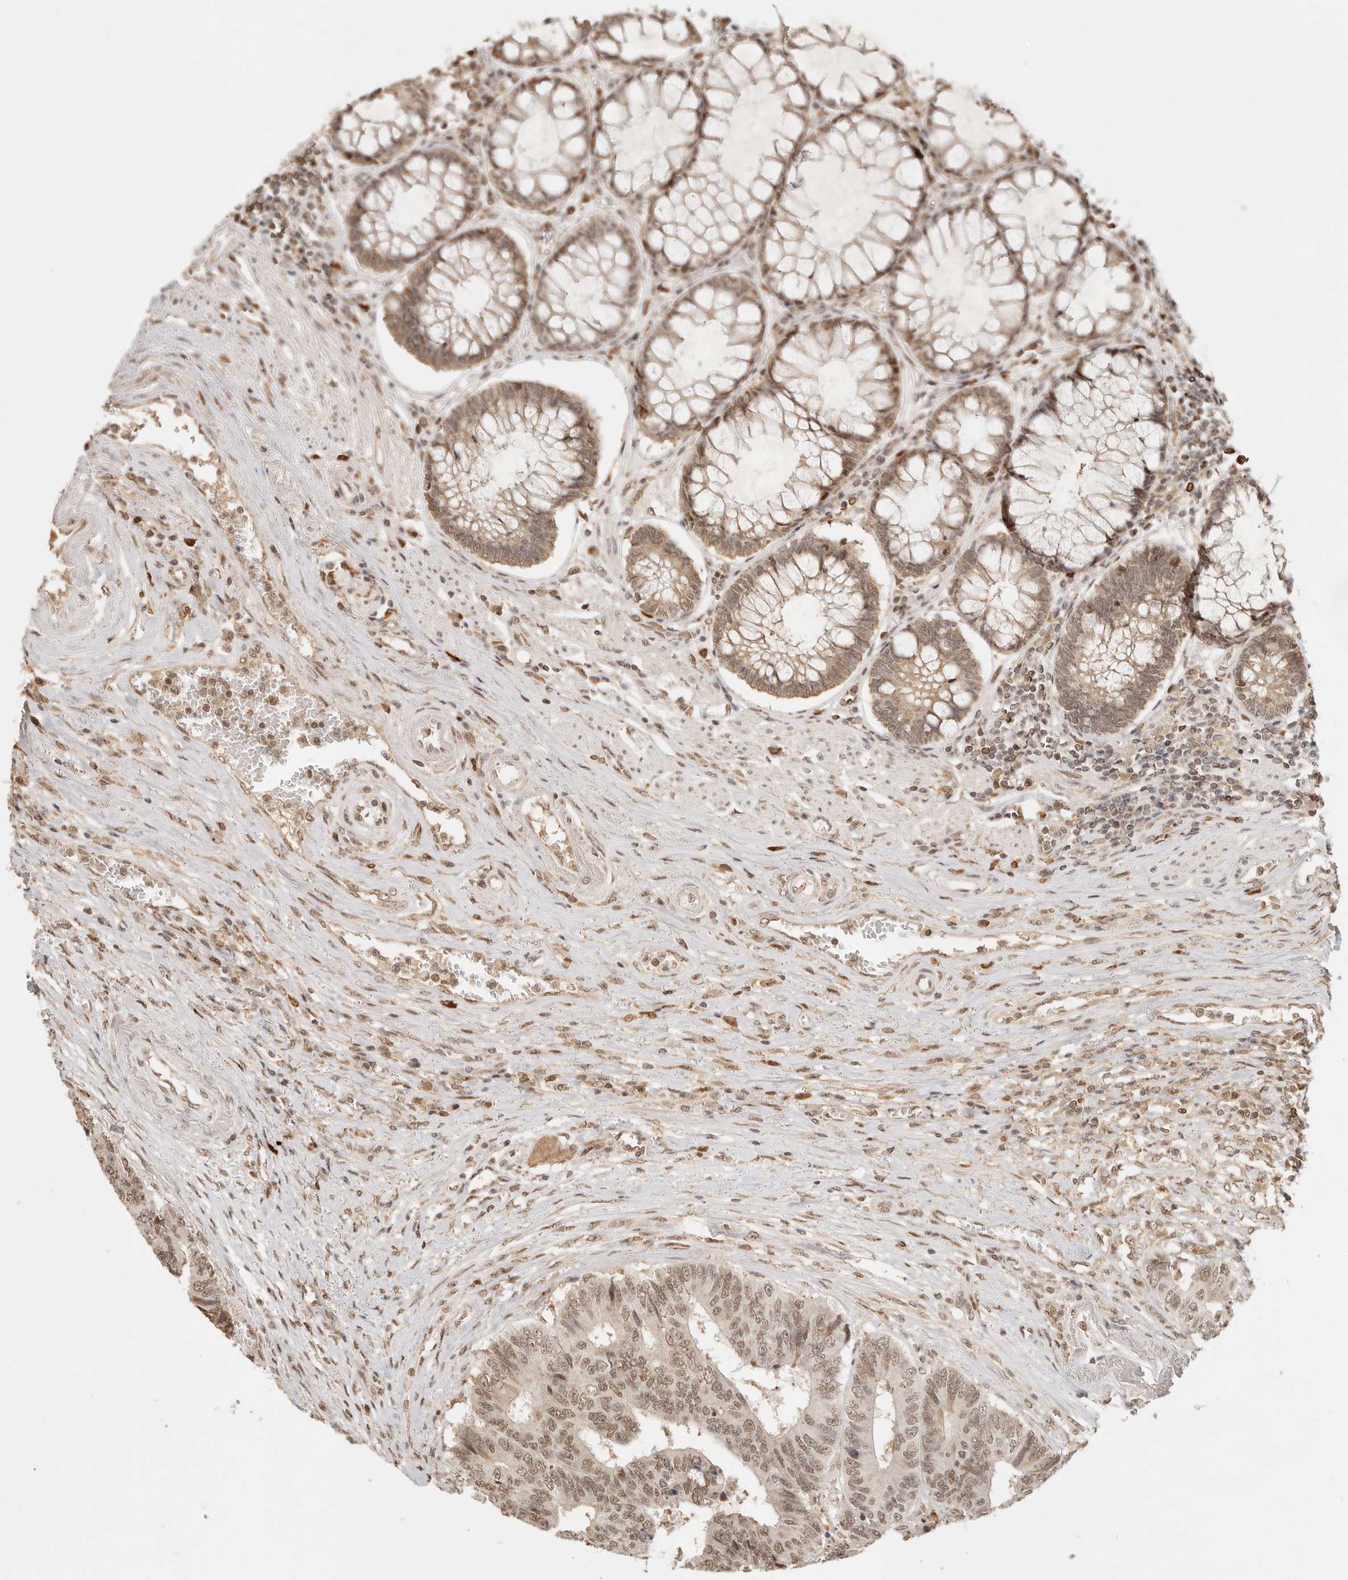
{"staining": {"intensity": "moderate", "quantity": ">75%", "location": "nuclear"}, "tissue": "colorectal cancer", "cell_type": "Tumor cells", "image_type": "cancer", "snomed": [{"axis": "morphology", "description": "Adenocarcinoma, NOS"}, {"axis": "topography", "description": "Rectum"}], "caption": "The immunohistochemical stain labels moderate nuclear expression in tumor cells of adenocarcinoma (colorectal) tissue.", "gene": "NPAS2", "patient": {"sex": "male", "age": 84}}